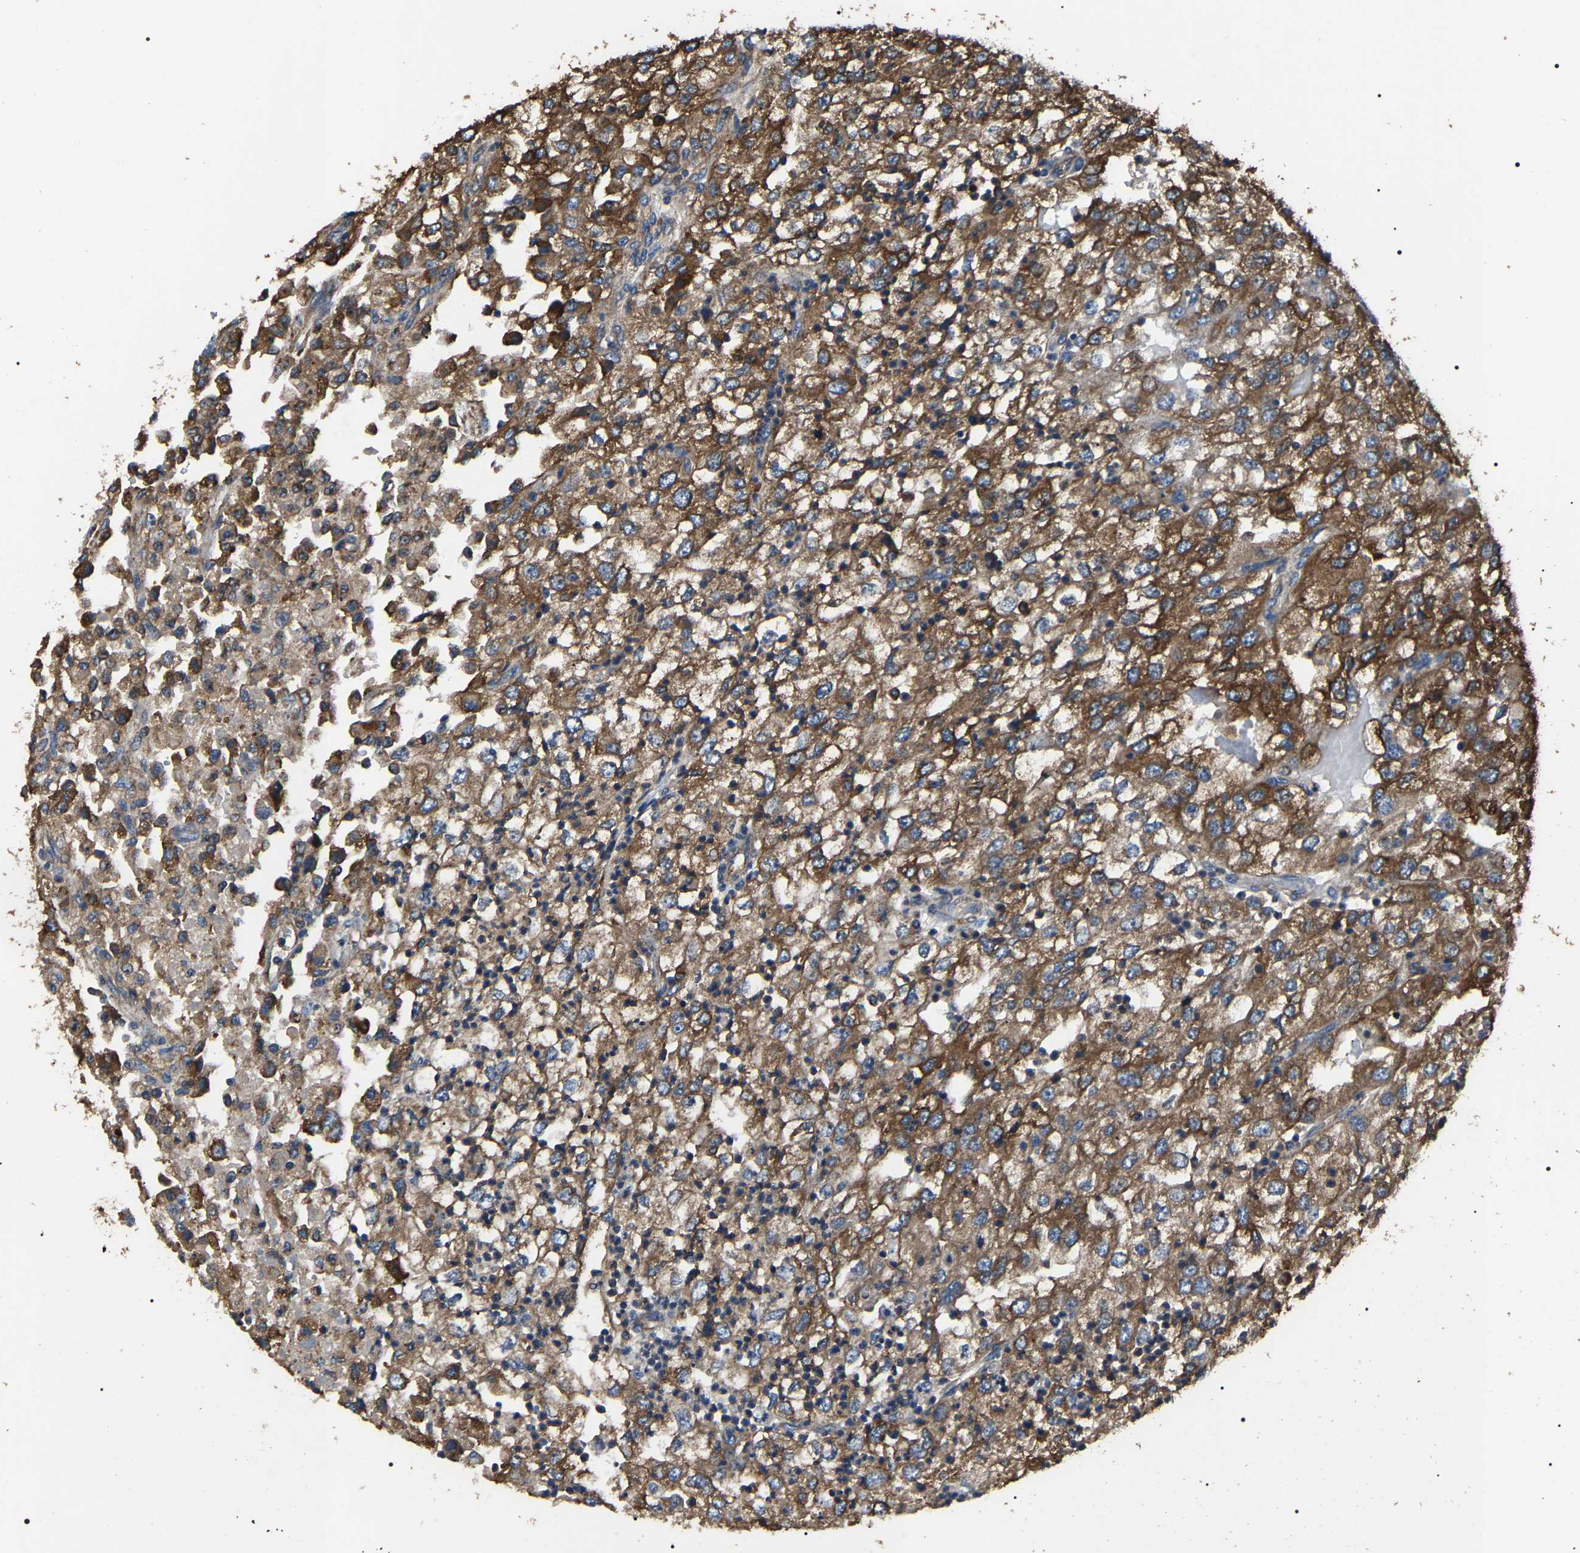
{"staining": {"intensity": "strong", "quantity": ">75%", "location": "cytoplasmic/membranous"}, "tissue": "renal cancer", "cell_type": "Tumor cells", "image_type": "cancer", "snomed": [{"axis": "morphology", "description": "Adenocarcinoma, NOS"}, {"axis": "topography", "description": "Kidney"}], "caption": "A photomicrograph showing strong cytoplasmic/membranous positivity in approximately >75% of tumor cells in adenocarcinoma (renal), as visualized by brown immunohistochemical staining.", "gene": "HSCB", "patient": {"sex": "female", "age": 54}}